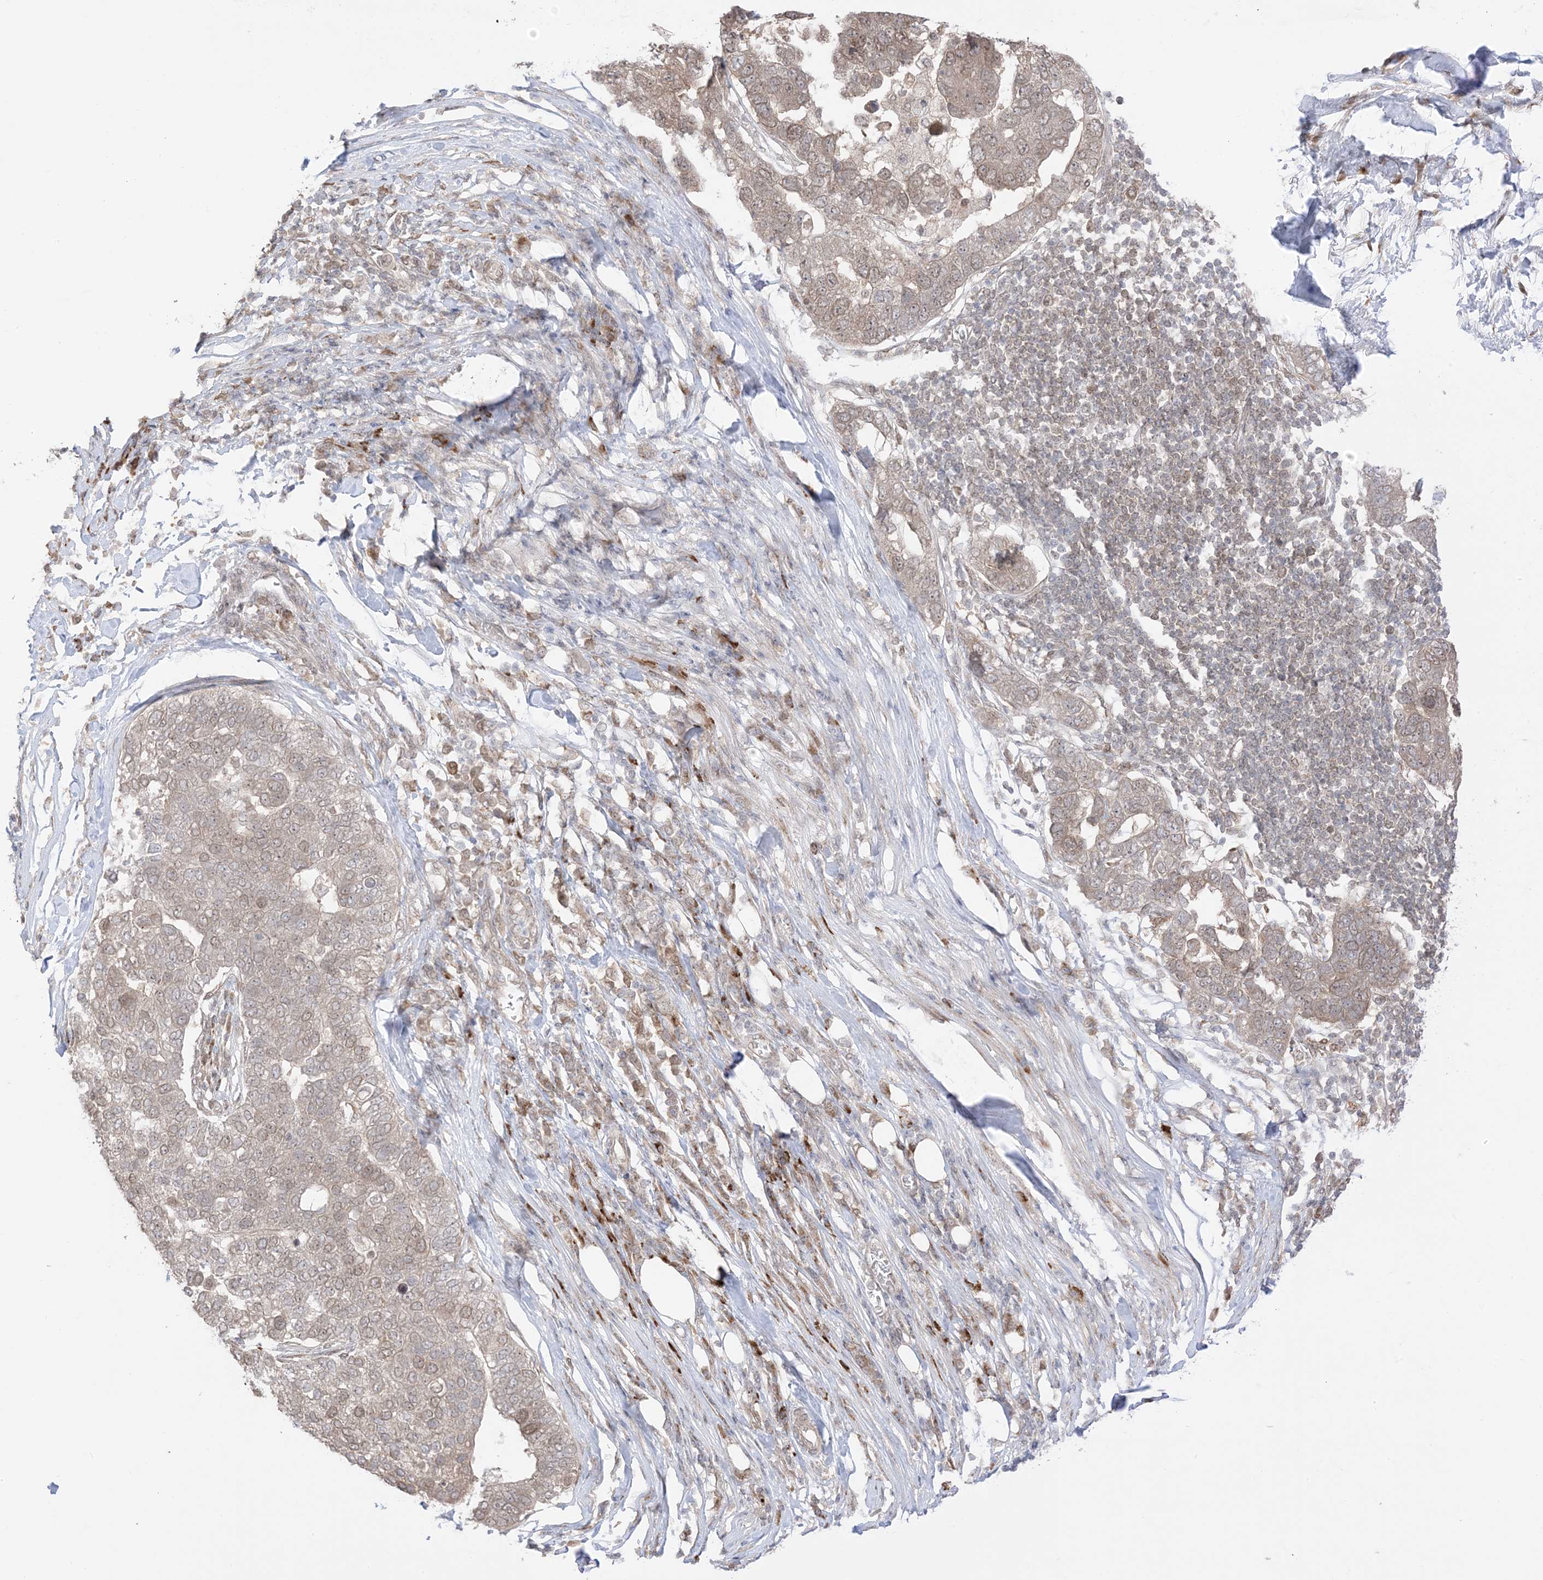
{"staining": {"intensity": "weak", "quantity": ">75%", "location": "cytoplasmic/membranous,nuclear"}, "tissue": "pancreatic cancer", "cell_type": "Tumor cells", "image_type": "cancer", "snomed": [{"axis": "morphology", "description": "Adenocarcinoma, NOS"}, {"axis": "topography", "description": "Pancreas"}], "caption": "Brown immunohistochemical staining in human pancreatic cancer (adenocarcinoma) exhibits weak cytoplasmic/membranous and nuclear expression in approximately >75% of tumor cells. The protein of interest is stained brown, and the nuclei are stained in blue (DAB (3,3'-diaminobenzidine) IHC with brightfield microscopy, high magnification).", "gene": "UBE2E2", "patient": {"sex": "female", "age": 61}}